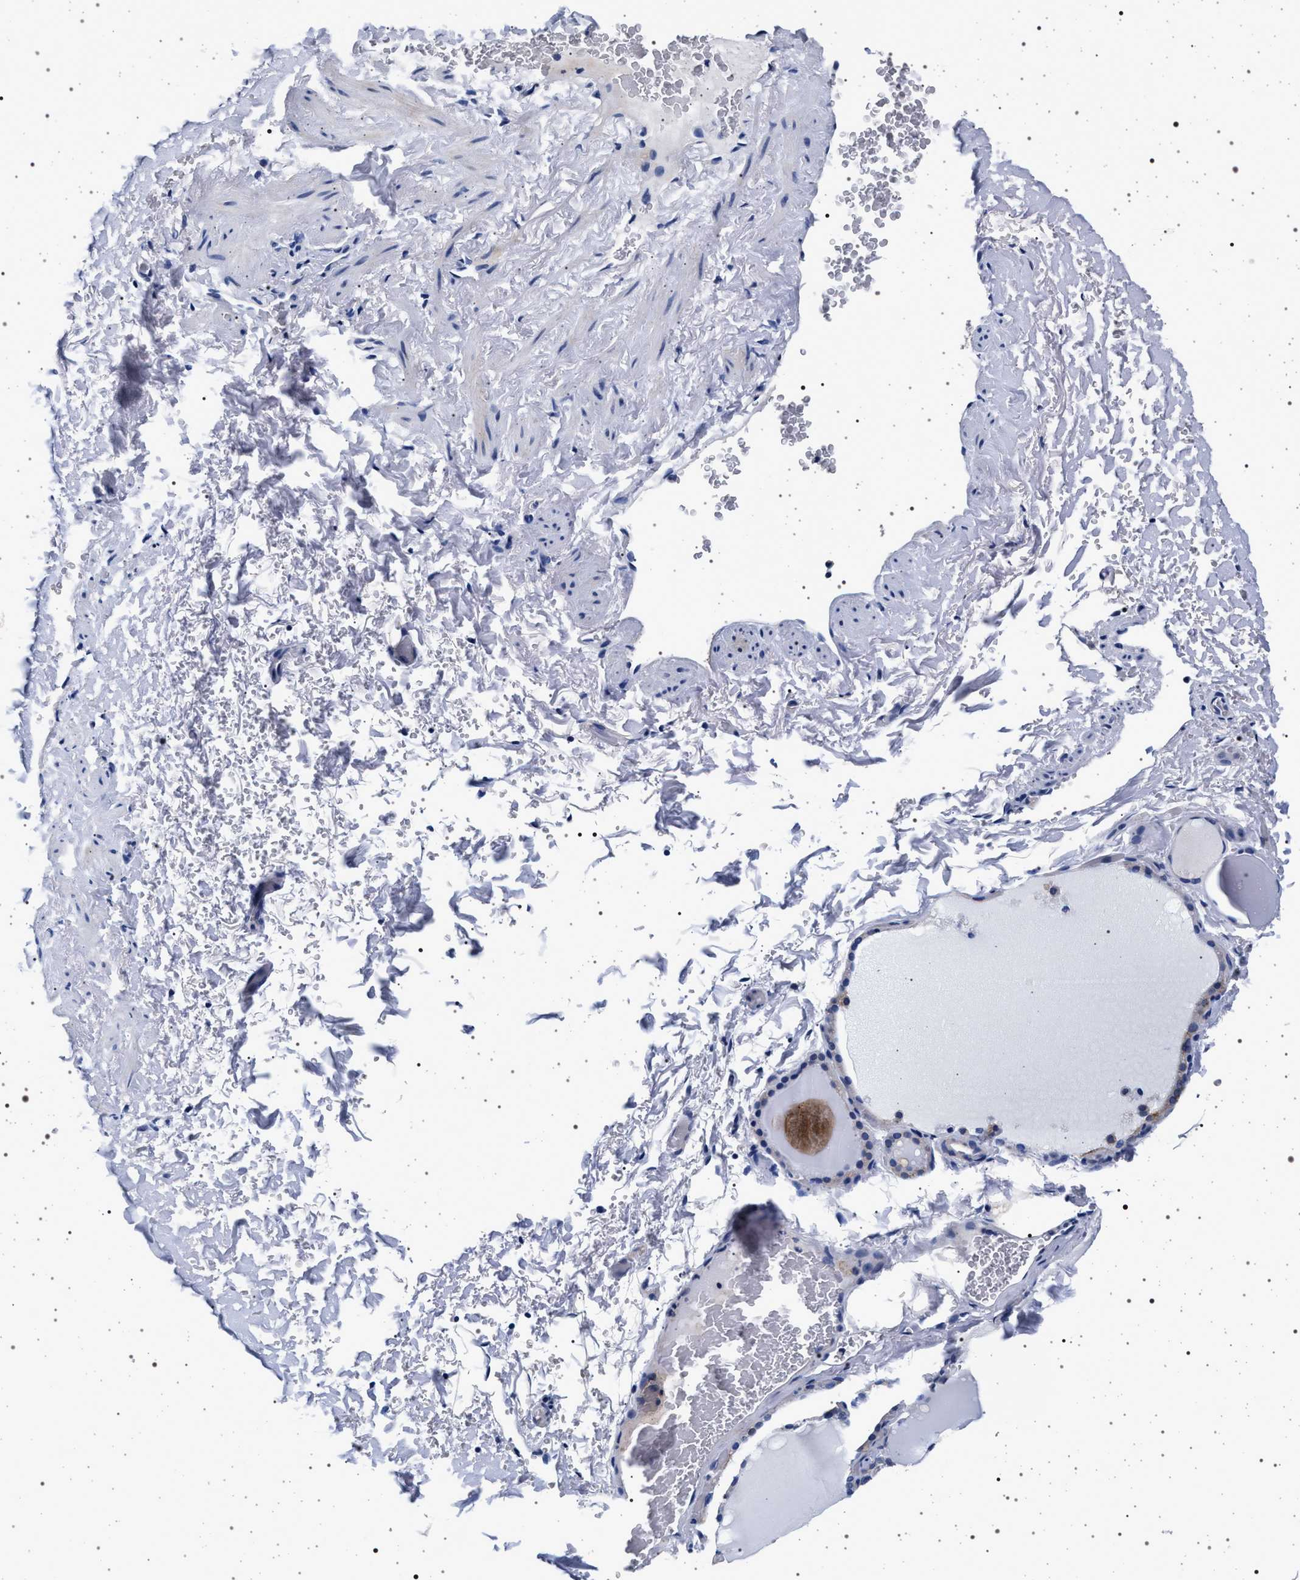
{"staining": {"intensity": "weak", "quantity": "<25%", "location": "cytoplasmic/membranous"}, "tissue": "thyroid gland", "cell_type": "Glandular cells", "image_type": "normal", "snomed": [{"axis": "morphology", "description": "Normal tissue, NOS"}, {"axis": "topography", "description": "Thyroid gland"}], "caption": "Immunohistochemistry (IHC) micrograph of benign thyroid gland stained for a protein (brown), which displays no positivity in glandular cells.", "gene": "SLC9A1", "patient": {"sex": "male", "age": 61}}